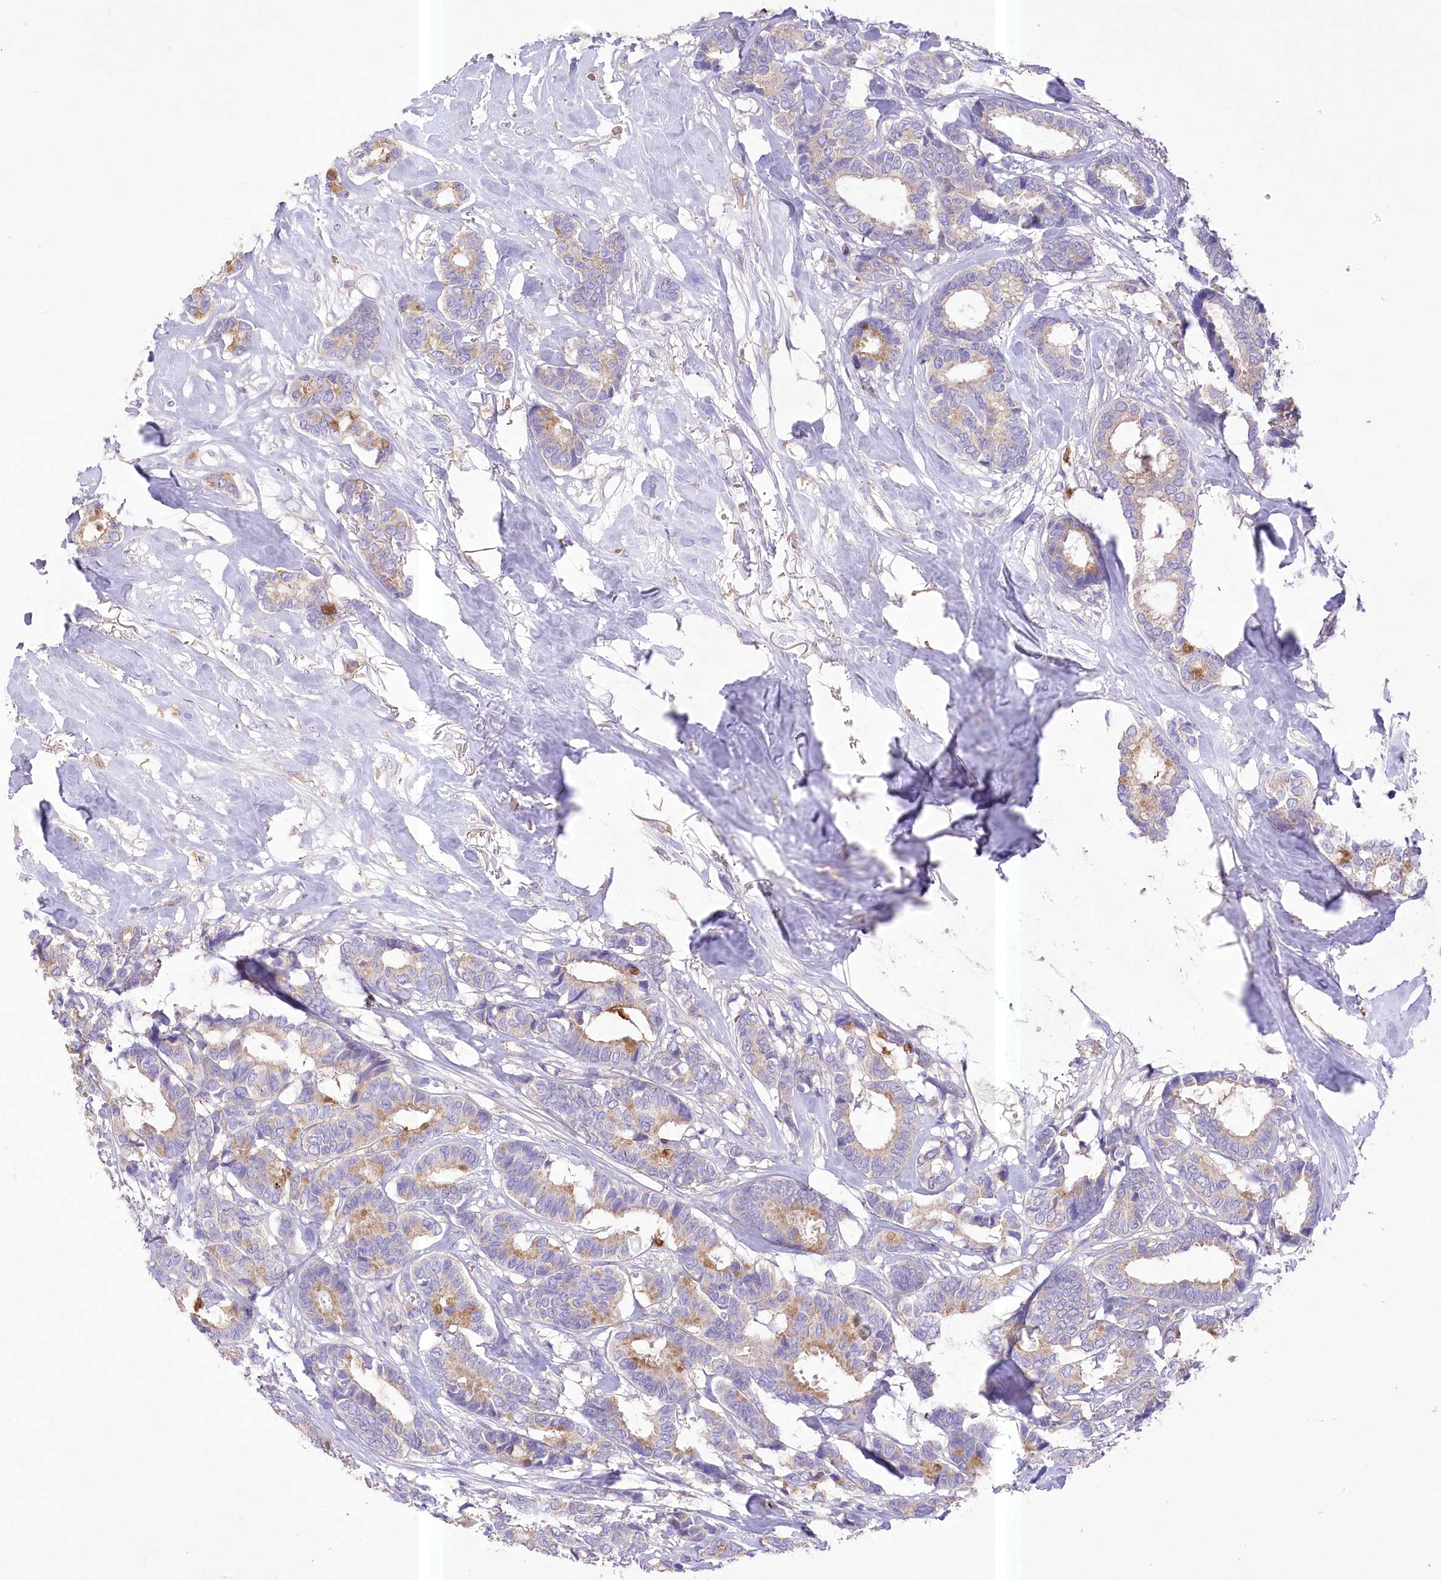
{"staining": {"intensity": "moderate", "quantity": "<25%", "location": "cytoplasmic/membranous"}, "tissue": "breast cancer", "cell_type": "Tumor cells", "image_type": "cancer", "snomed": [{"axis": "morphology", "description": "Duct carcinoma"}, {"axis": "topography", "description": "Breast"}], "caption": "This is a photomicrograph of immunohistochemistry (IHC) staining of breast cancer (intraductal carcinoma), which shows moderate positivity in the cytoplasmic/membranous of tumor cells.", "gene": "PRSS53", "patient": {"sex": "female", "age": 87}}